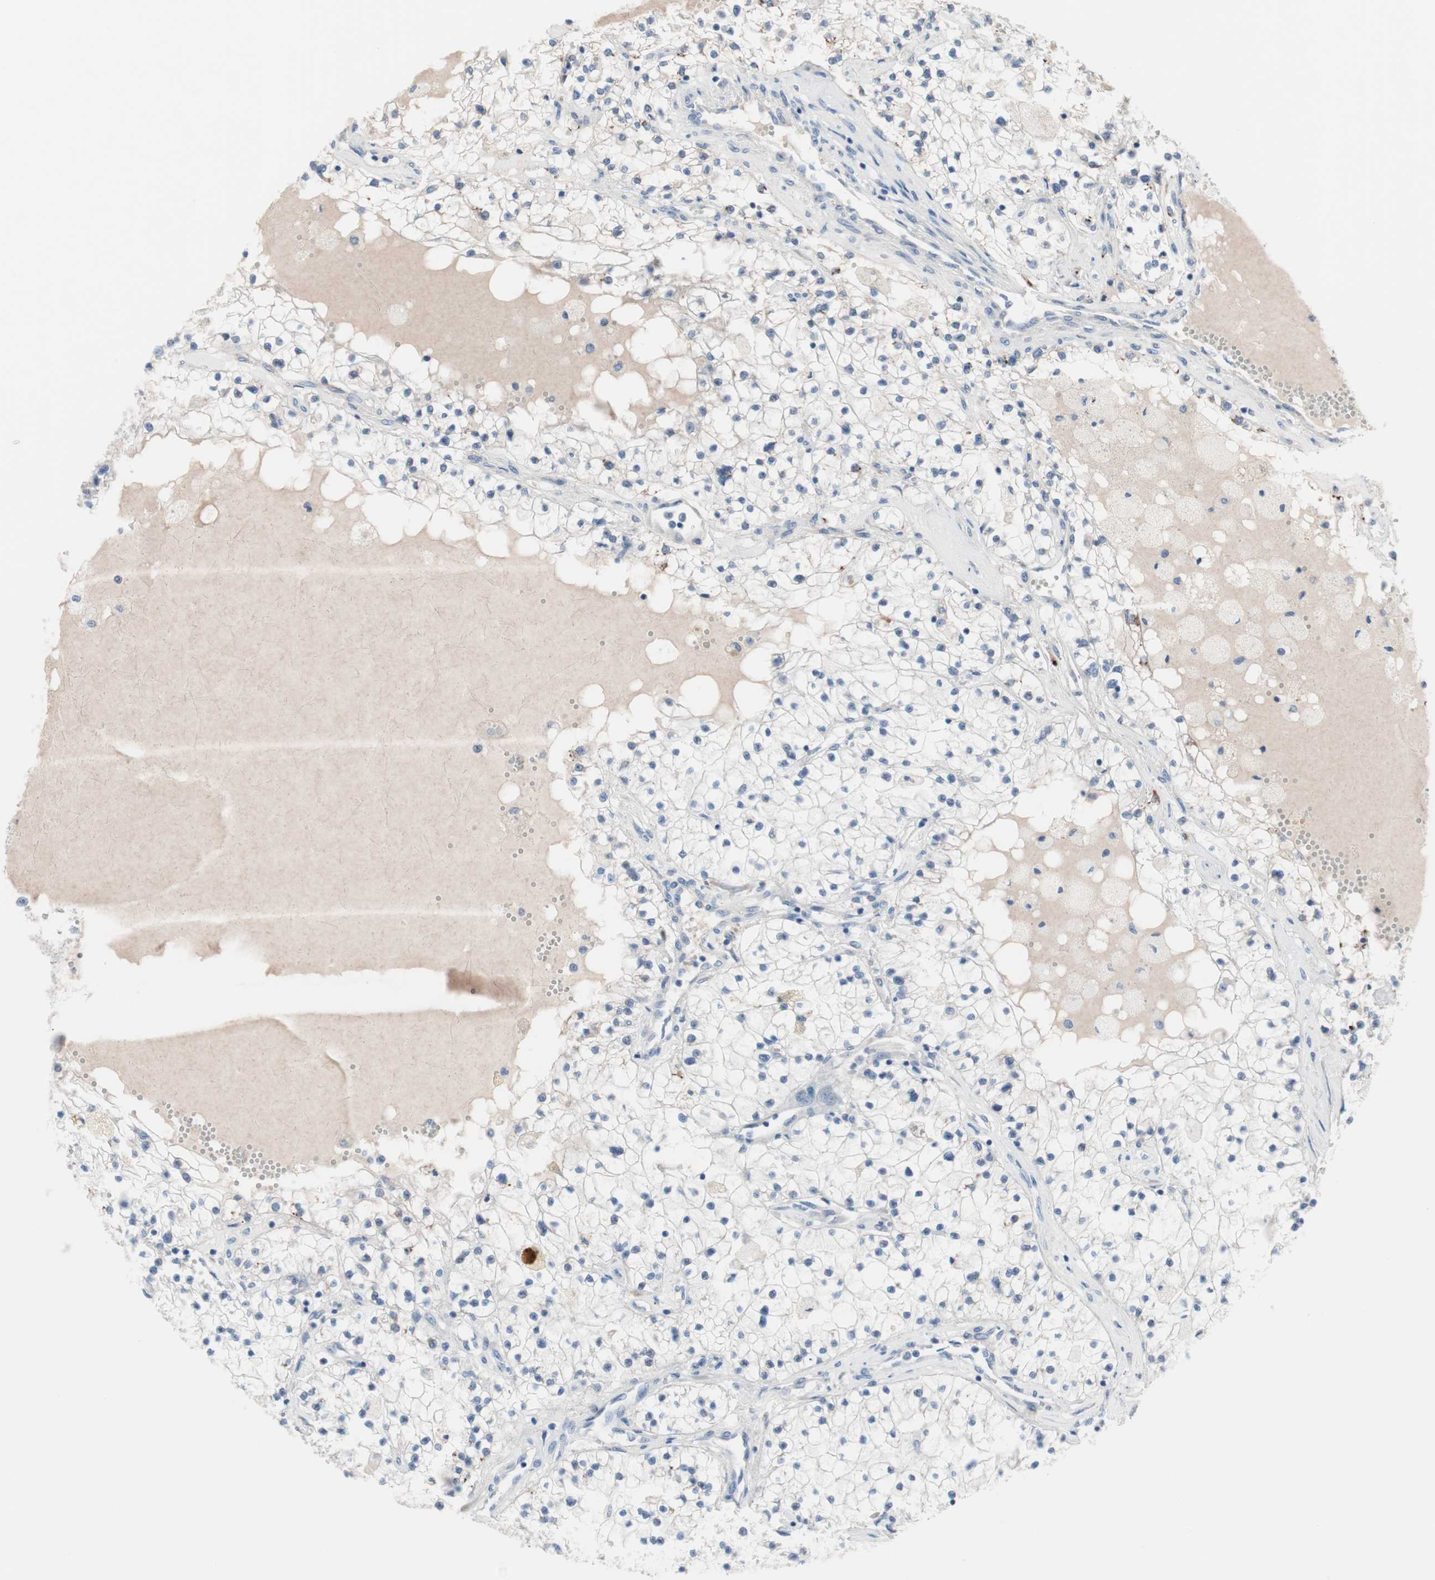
{"staining": {"intensity": "negative", "quantity": "none", "location": "none"}, "tissue": "renal cancer", "cell_type": "Tumor cells", "image_type": "cancer", "snomed": [{"axis": "morphology", "description": "Adenocarcinoma, NOS"}, {"axis": "topography", "description": "Kidney"}], "caption": "DAB (3,3'-diaminobenzidine) immunohistochemical staining of adenocarcinoma (renal) reveals no significant expression in tumor cells.", "gene": "ULBP1", "patient": {"sex": "male", "age": 68}}